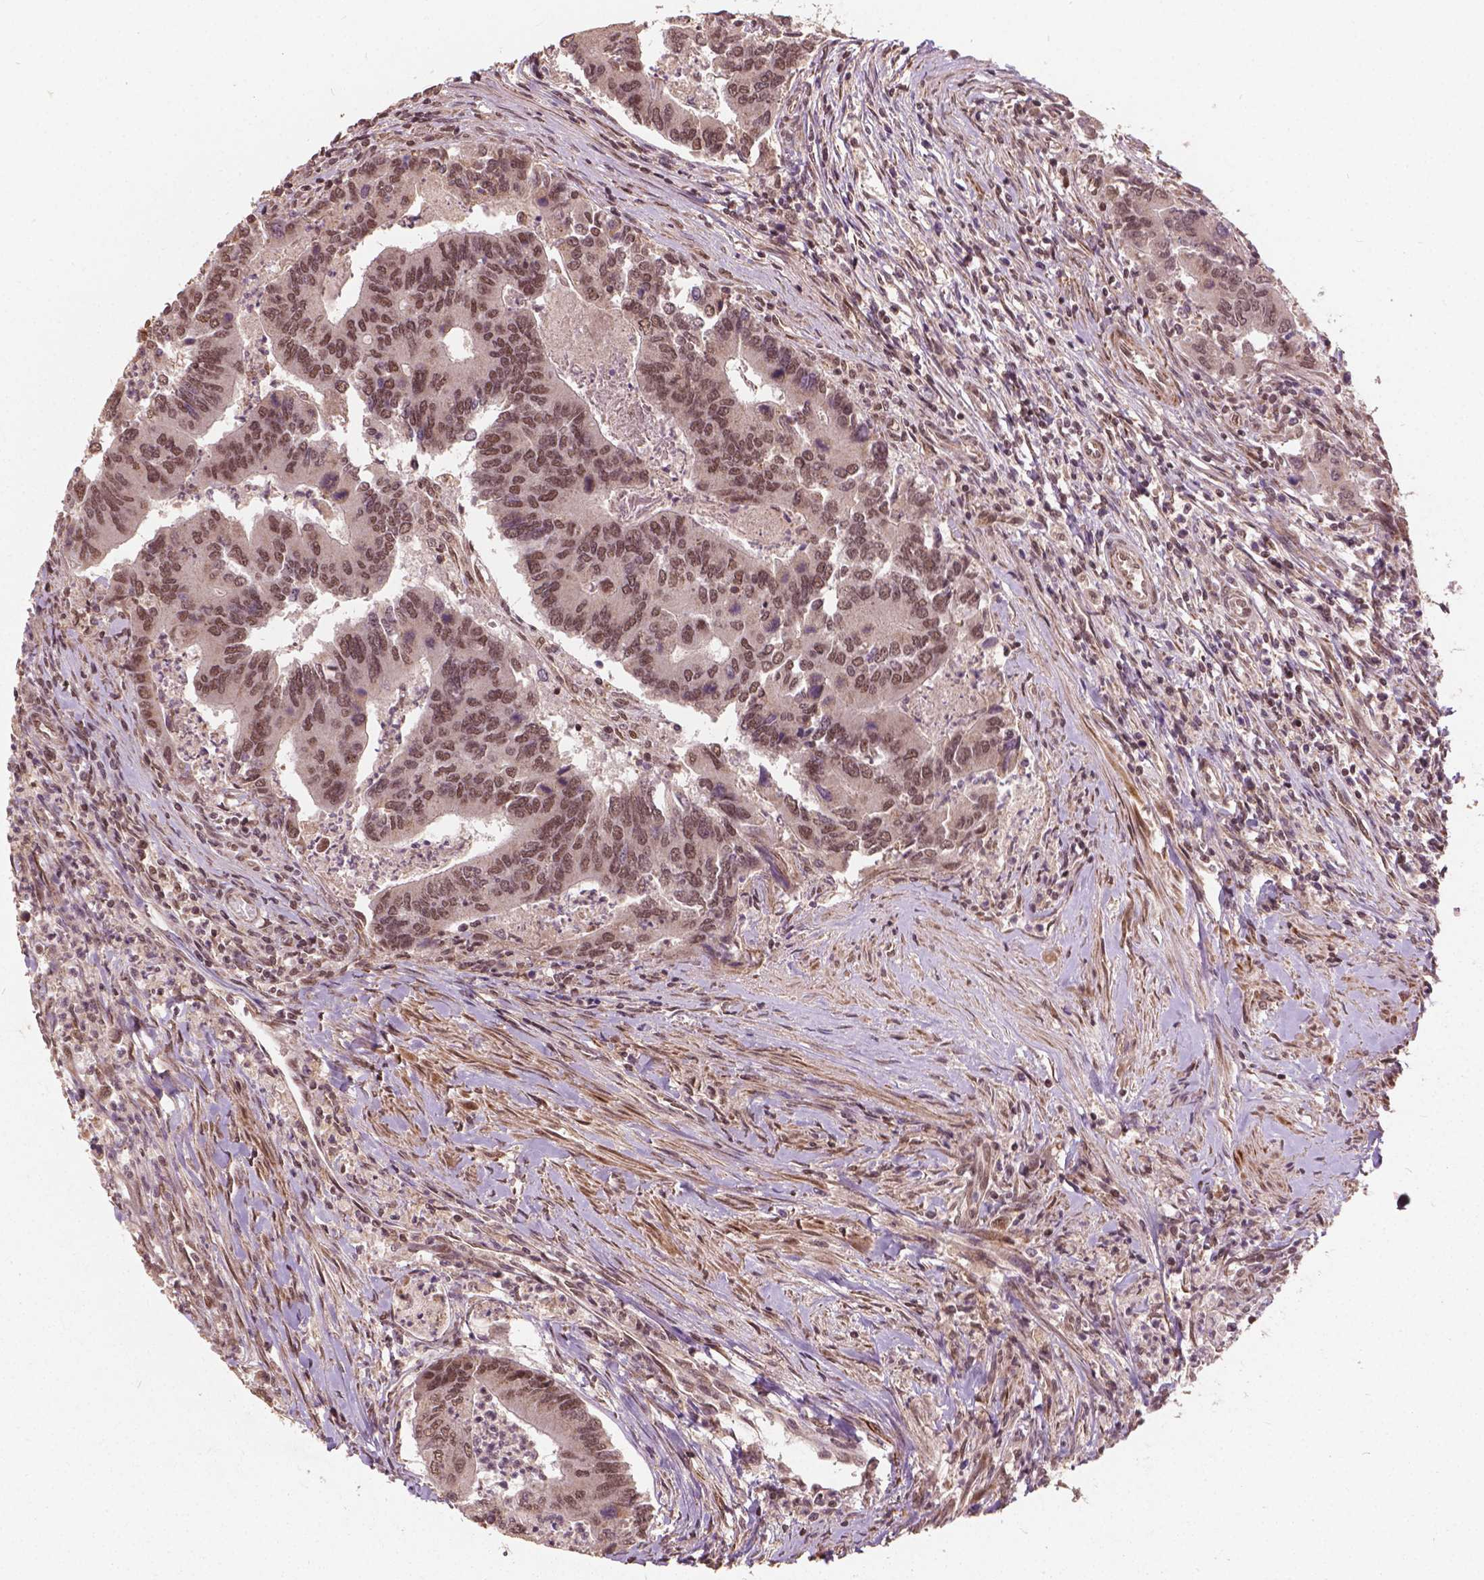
{"staining": {"intensity": "moderate", "quantity": ">75%", "location": "nuclear"}, "tissue": "colorectal cancer", "cell_type": "Tumor cells", "image_type": "cancer", "snomed": [{"axis": "morphology", "description": "Adenocarcinoma, NOS"}, {"axis": "topography", "description": "Colon"}], "caption": "A histopathology image showing moderate nuclear positivity in about >75% of tumor cells in colorectal cancer (adenocarcinoma), as visualized by brown immunohistochemical staining.", "gene": "GPS2", "patient": {"sex": "female", "age": 67}}